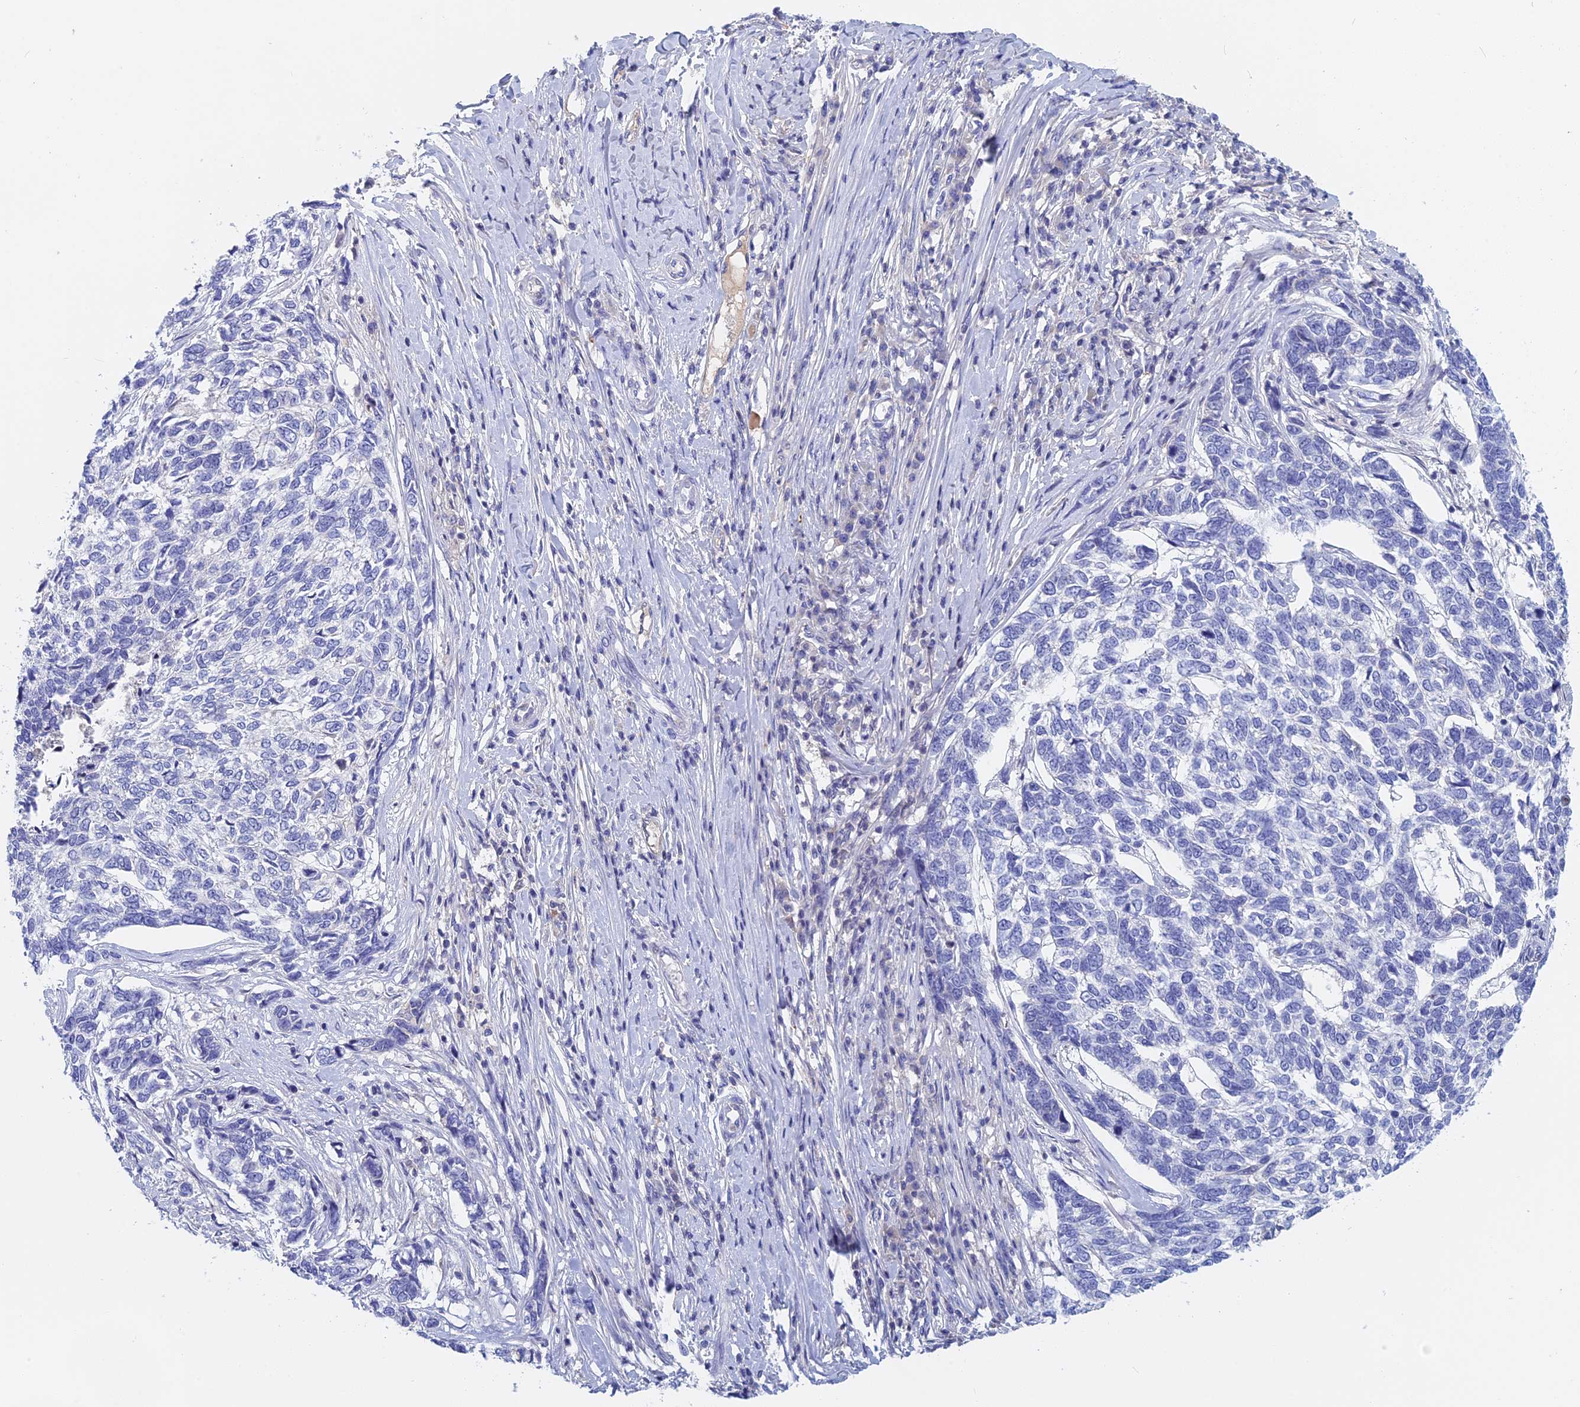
{"staining": {"intensity": "negative", "quantity": "none", "location": "none"}, "tissue": "skin cancer", "cell_type": "Tumor cells", "image_type": "cancer", "snomed": [{"axis": "morphology", "description": "Basal cell carcinoma"}, {"axis": "topography", "description": "Skin"}], "caption": "The immunohistochemistry image has no significant positivity in tumor cells of skin cancer tissue.", "gene": "ACP7", "patient": {"sex": "female", "age": 65}}